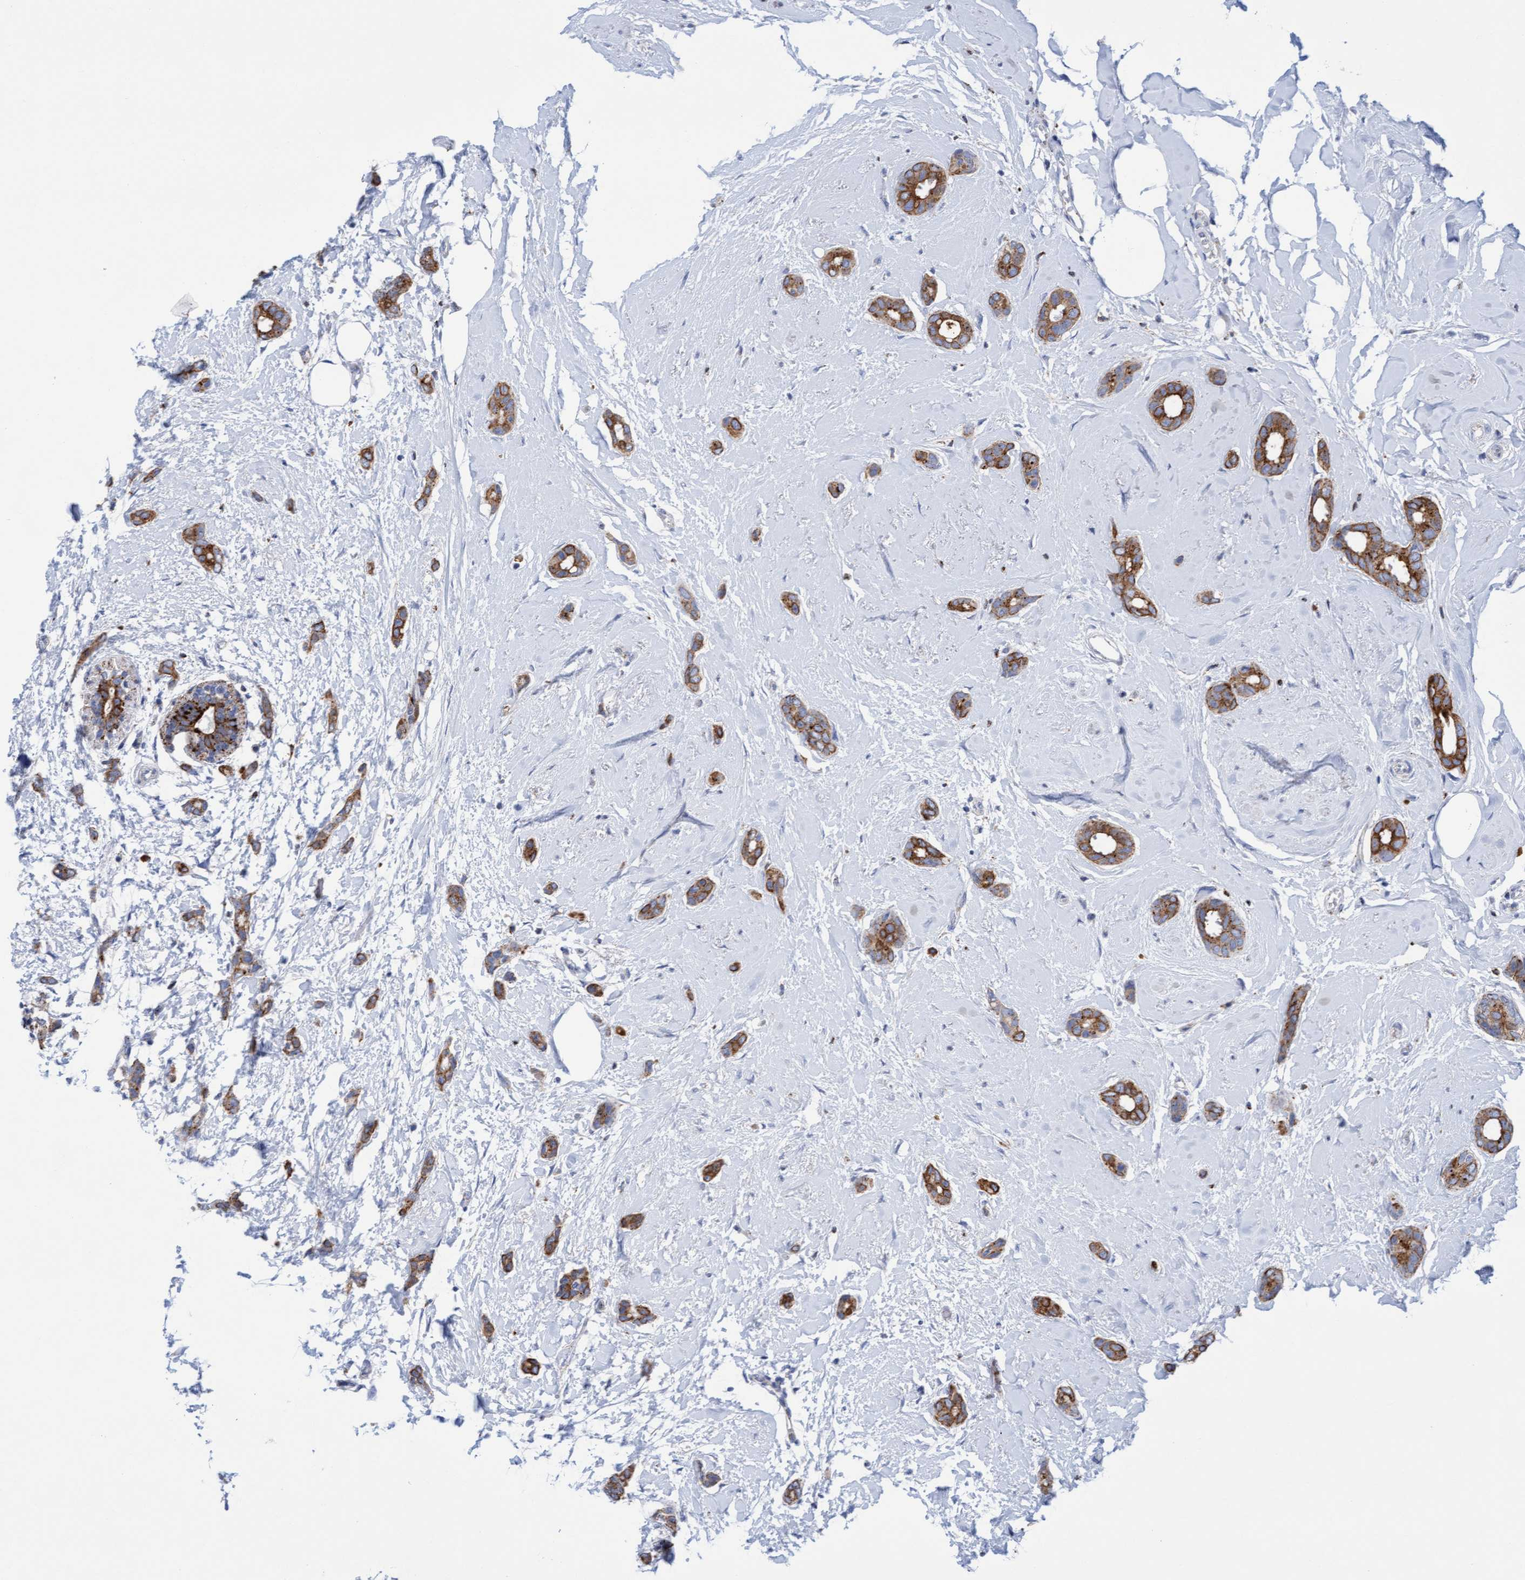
{"staining": {"intensity": "moderate", "quantity": ">75%", "location": "cytoplasmic/membranous"}, "tissue": "breast cancer", "cell_type": "Tumor cells", "image_type": "cancer", "snomed": [{"axis": "morphology", "description": "Duct carcinoma"}, {"axis": "topography", "description": "Breast"}], "caption": "Invasive ductal carcinoma (breast) was stained to show a protein in brown. There is medium levels of moderate cytoplasmic/membranous expression in approximately >75% of tumor cells.", "gene": "SGSH", "patient": {"sex": "female", "age": 55}}